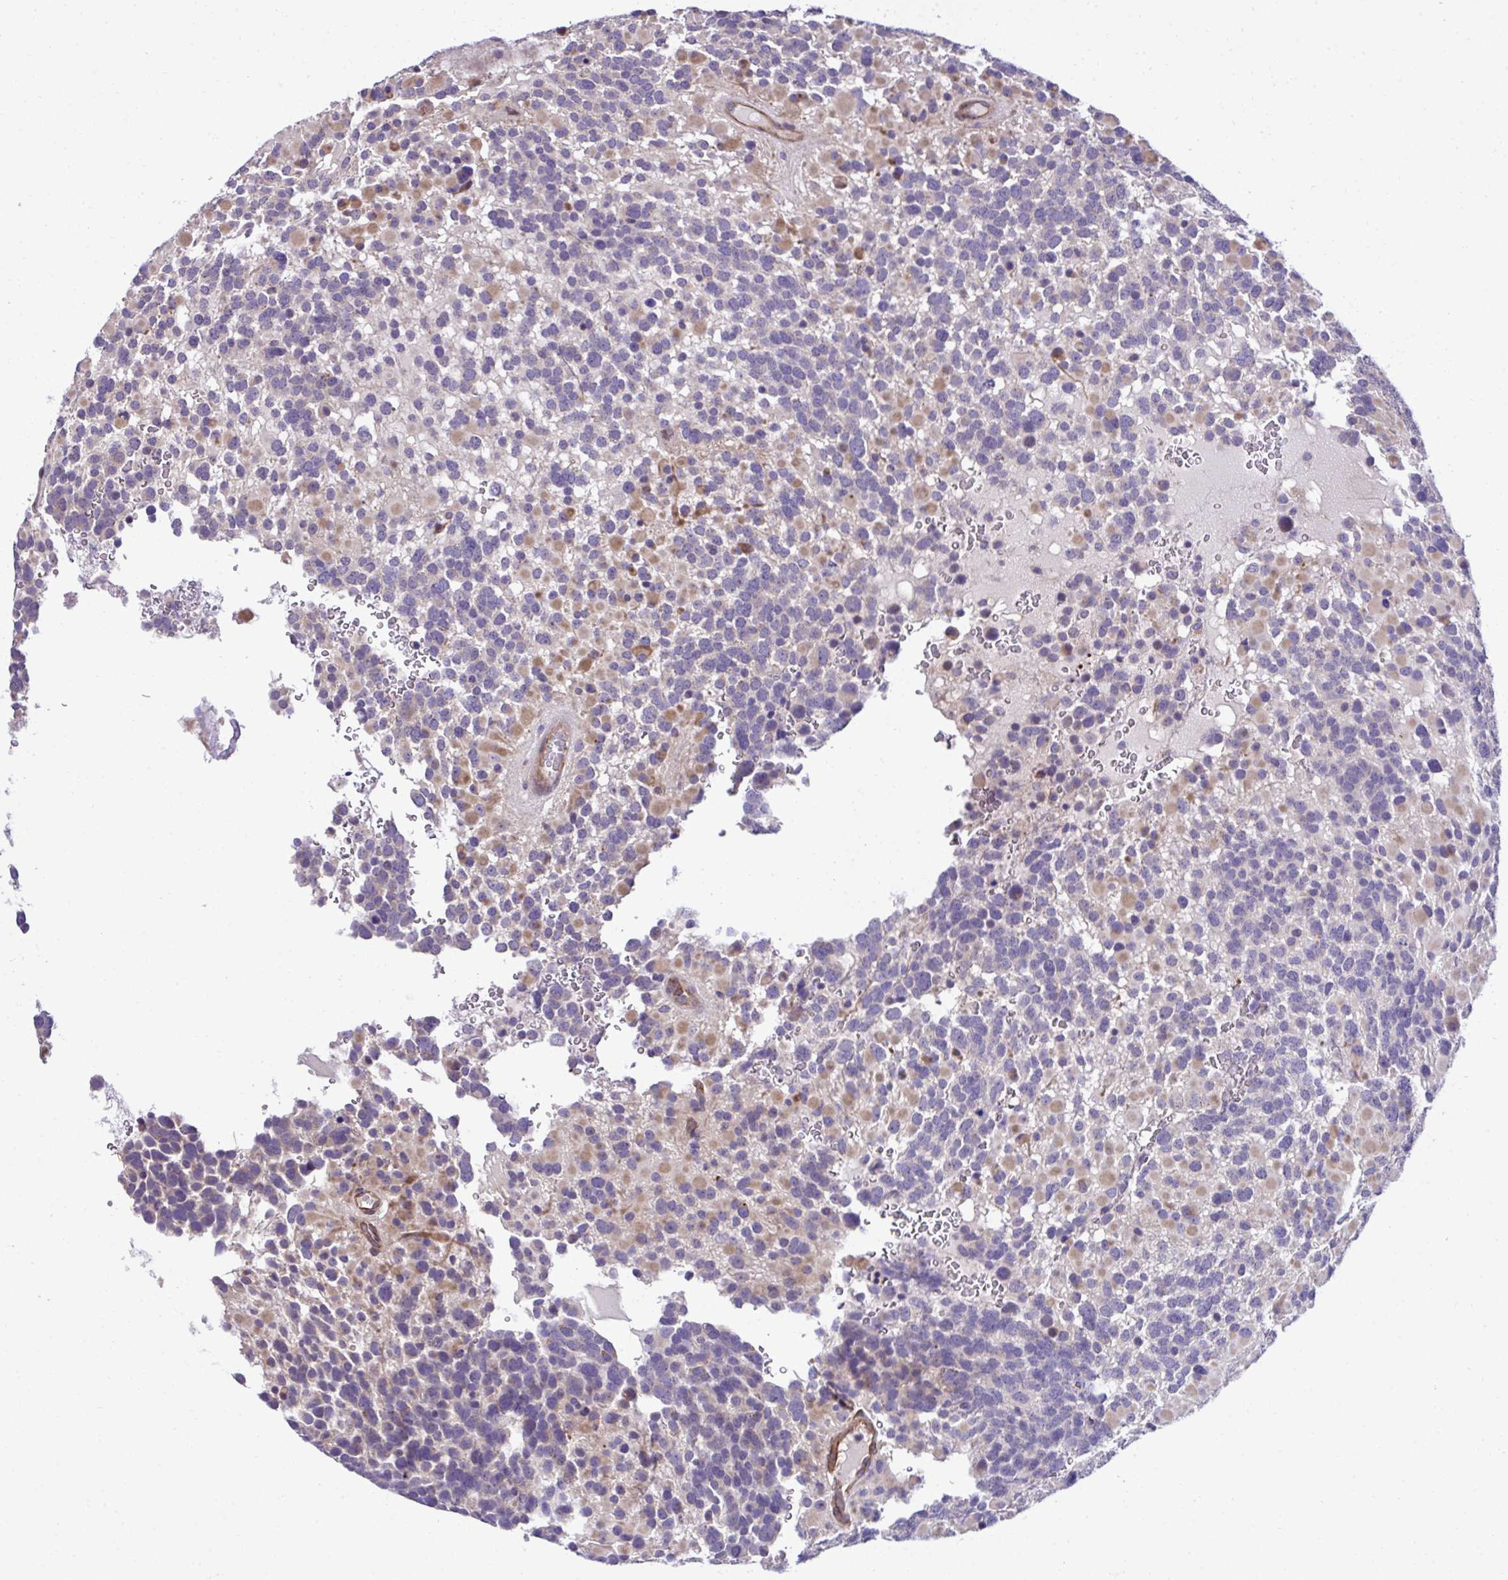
{"staining": {"intensity": "negative", "quantity": "none", "location": "none"}, "tissue": "glioma", "cell_type": "Tumor cells", "image_type": "cancer", "snomed": [{"axis": "morphology", "description": "Glioma, malignant, High grade"}, {"axis": "topography", "description": "Brain"}], "caption": "Immunohistochemical staining of glioma demonstrates no significant staining in tumor cells. The staining is performed using DAB (3,3'-diaminobenzidine) brown chromogen with nuclei counter-stained in using hematoxylin.", "gene": "TRIM52", "patient": {"sex": "female", "age": 40}}